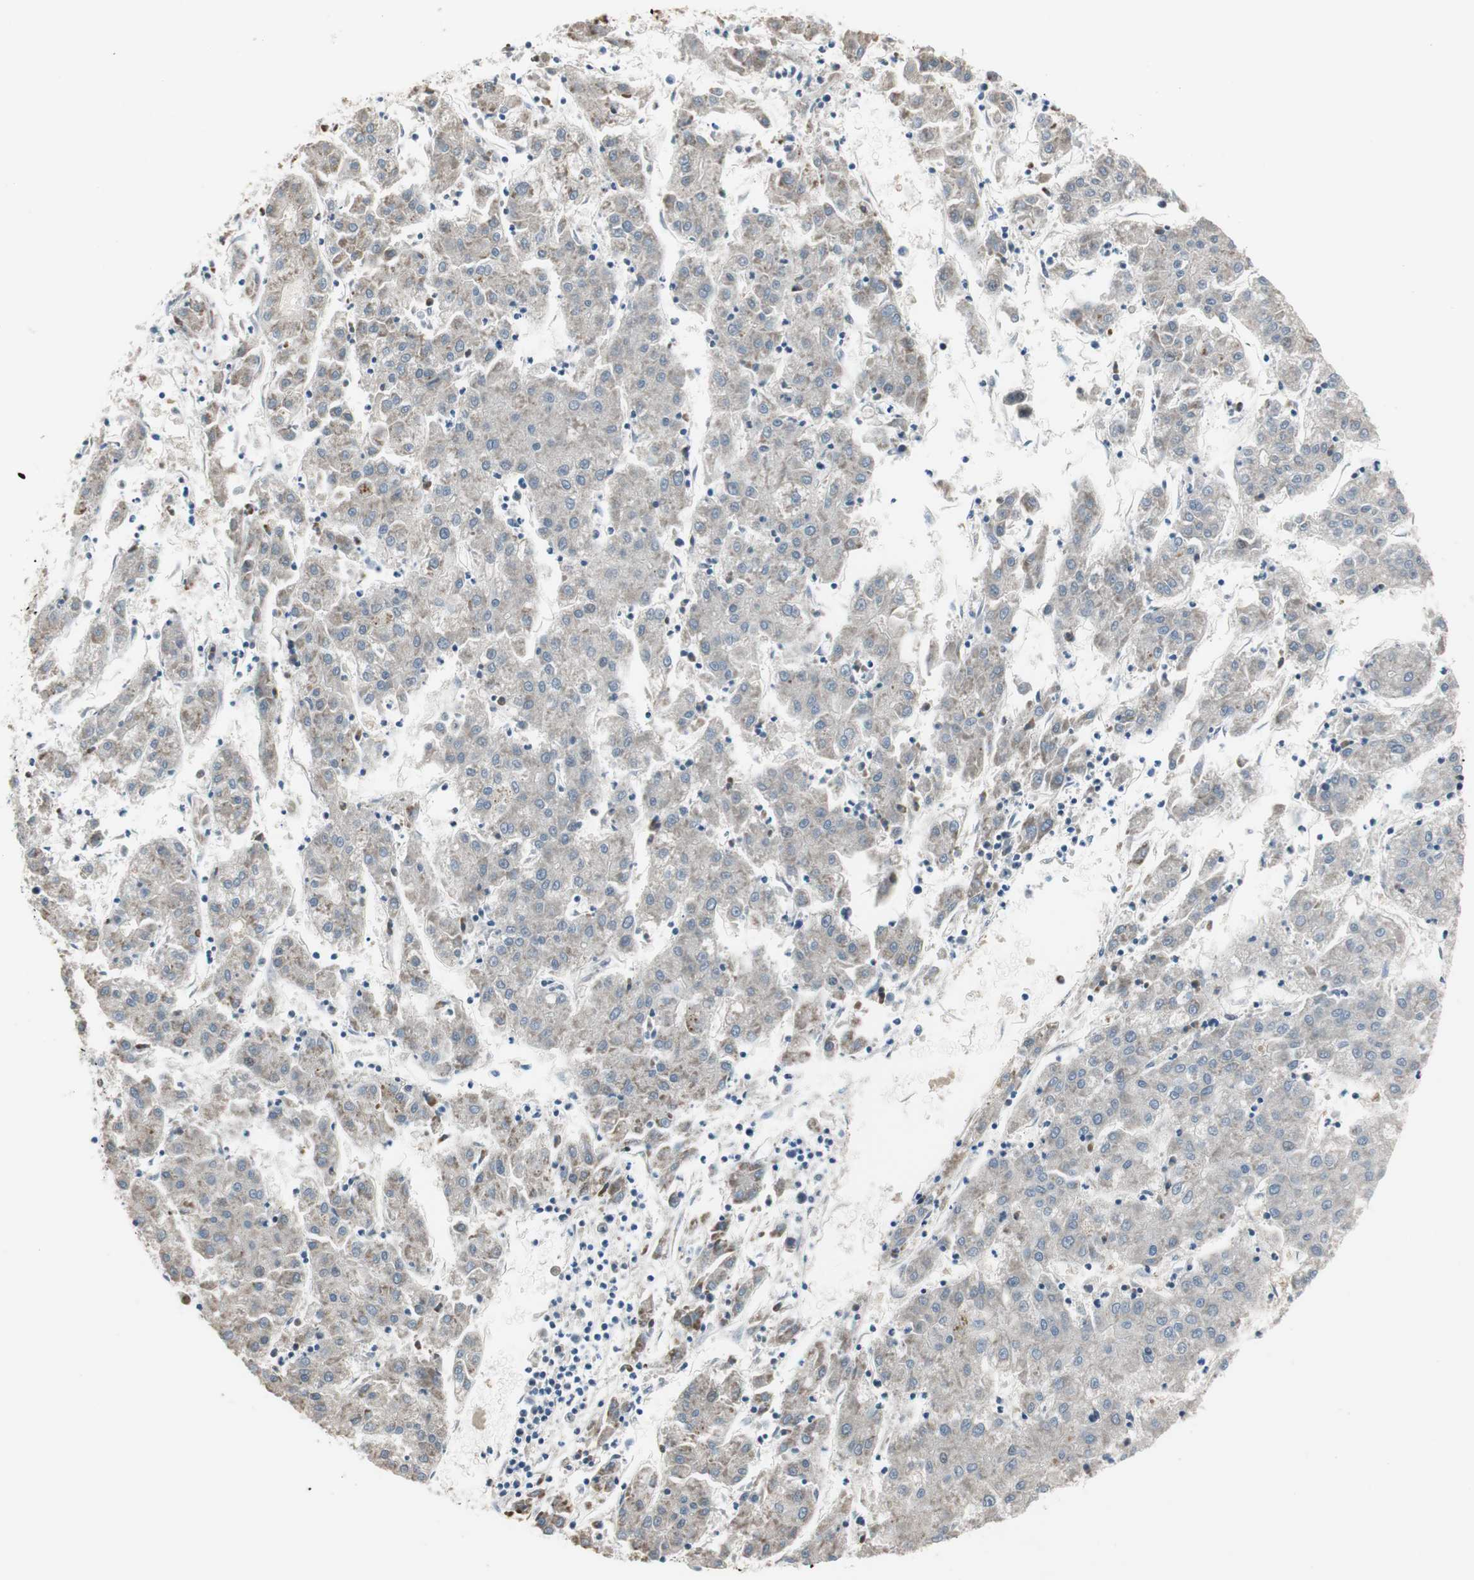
{"staining": {"intensity": "weak", "quantity": "25%-75%", "location": "cytoplasmic/membranous"}, "tissue": "liver cancer", "cell_type": "Tumor cells", "image_type": "cancer", "snomed": [{"axis": "morphology", "description": "Carcinoma, Hepatocellular, NOS"}, {"axis": "topography", "description": "Liver"}], "caption": "Immunohistochemical staining of human liver hepatocellular carcinoma displays low levels of weak cytoplasmic/membranous expression in about 25%-75% of tumor cells. The staining was performed using DAB (3,3'-diaminobenzidine), with brown indicating positive protein expression. Nuclei are stained blue with hematoxylin.", "gene": "GRHL1", "patient": {"sex": "male", "age": 72}}